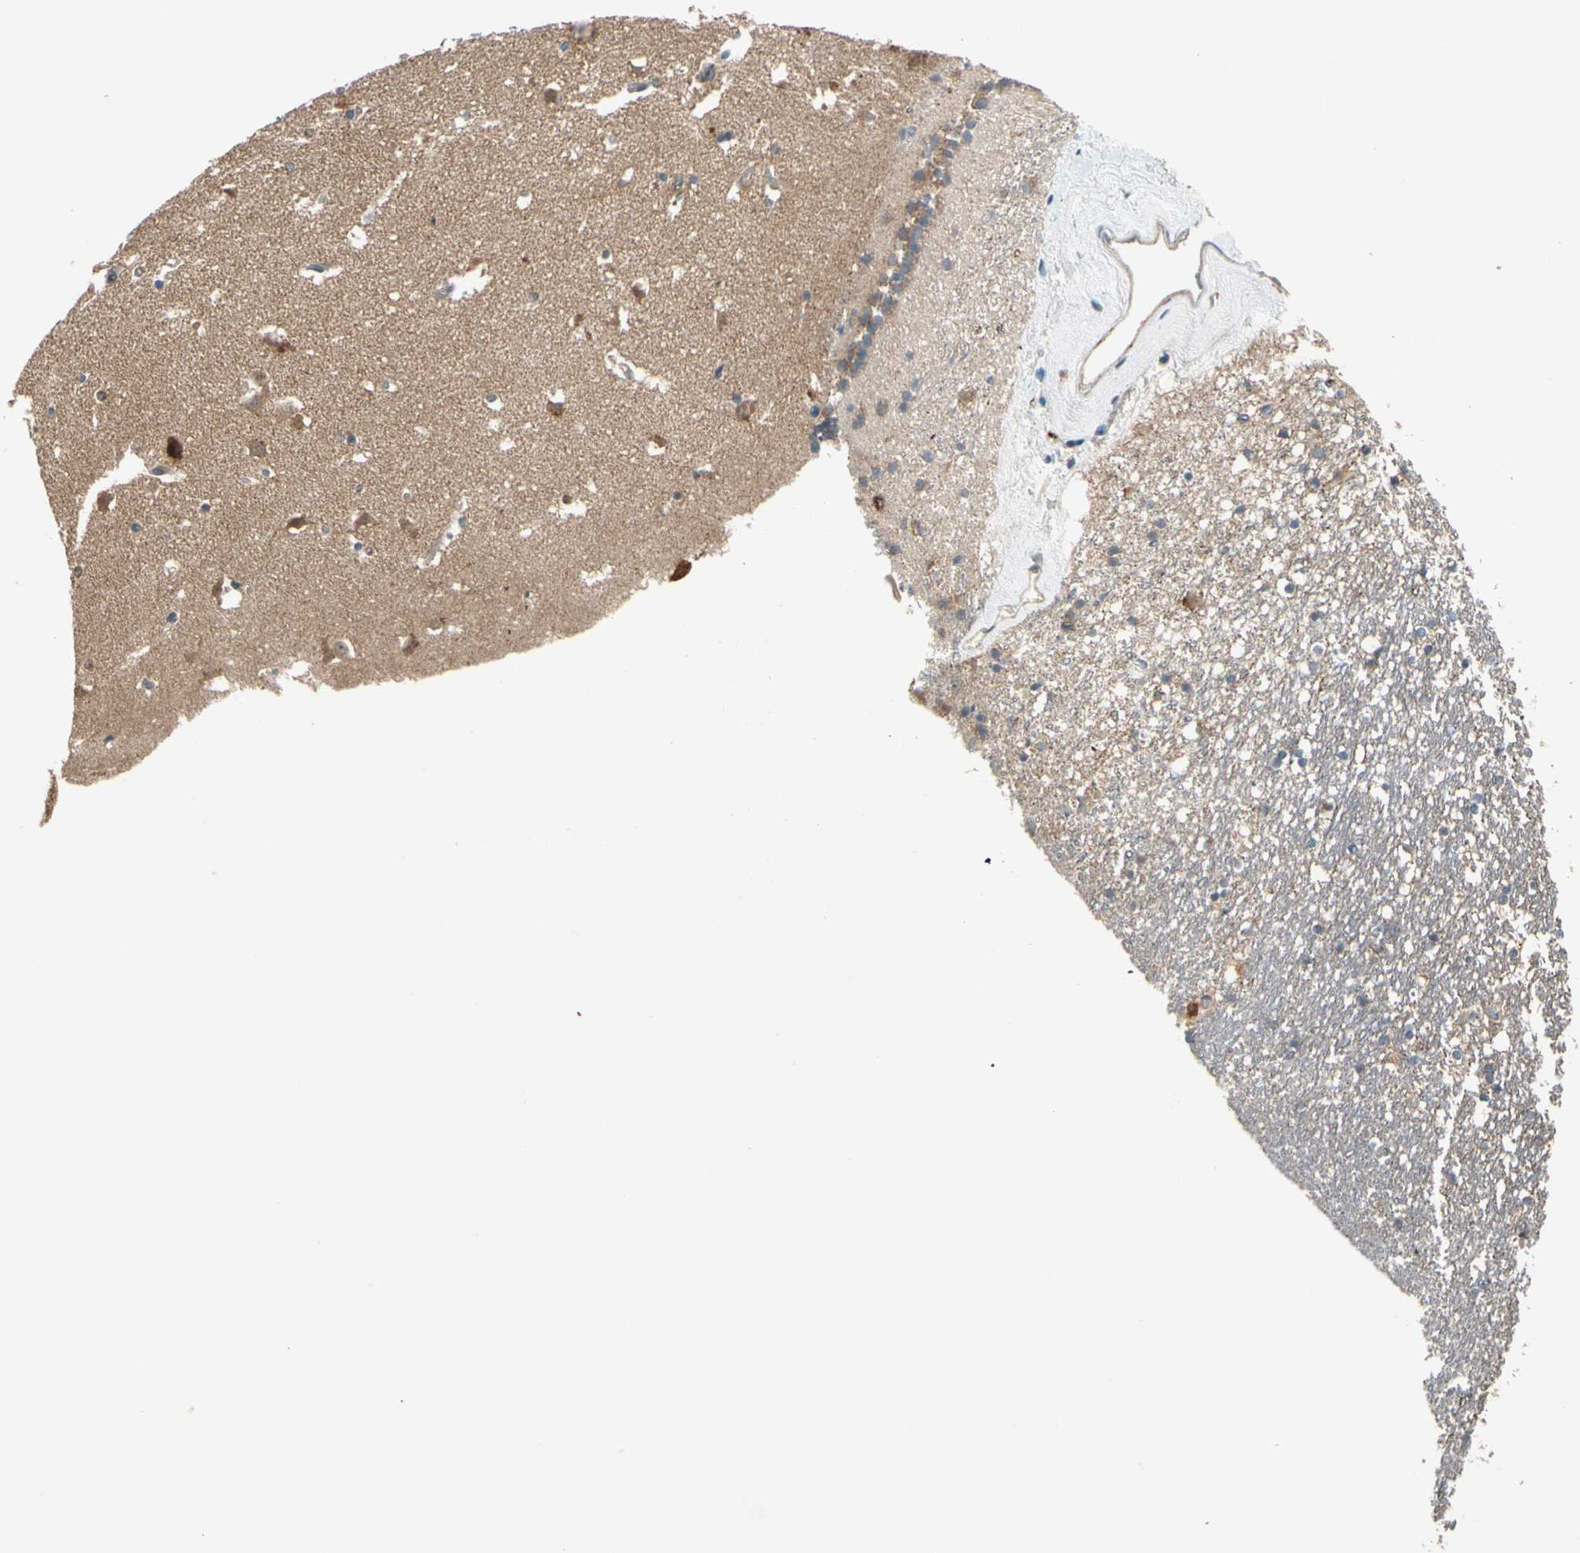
{"staining": {"intensity": "weak", "quantity": "25%-75%", "location": "cytoplasmic/membranous"}, "tissue": "caudate", "cell_type": "Glial cells", "image_type": "normal", "snomed": [{"axis": "morphology", "description": "Normal tissue, NOS"}, {"axis": "topography", "description": "Lateral ventricle wall"}], "caption": "IHC (DAB) staining of benign human caudate exhibits weak cytoplasmic/membranous protein staining in about 25%-75% of glial cells. Nuclei are stained in blue.", "gene": "ACVR1C", "patient": {"sex": "male", "age": 45}}